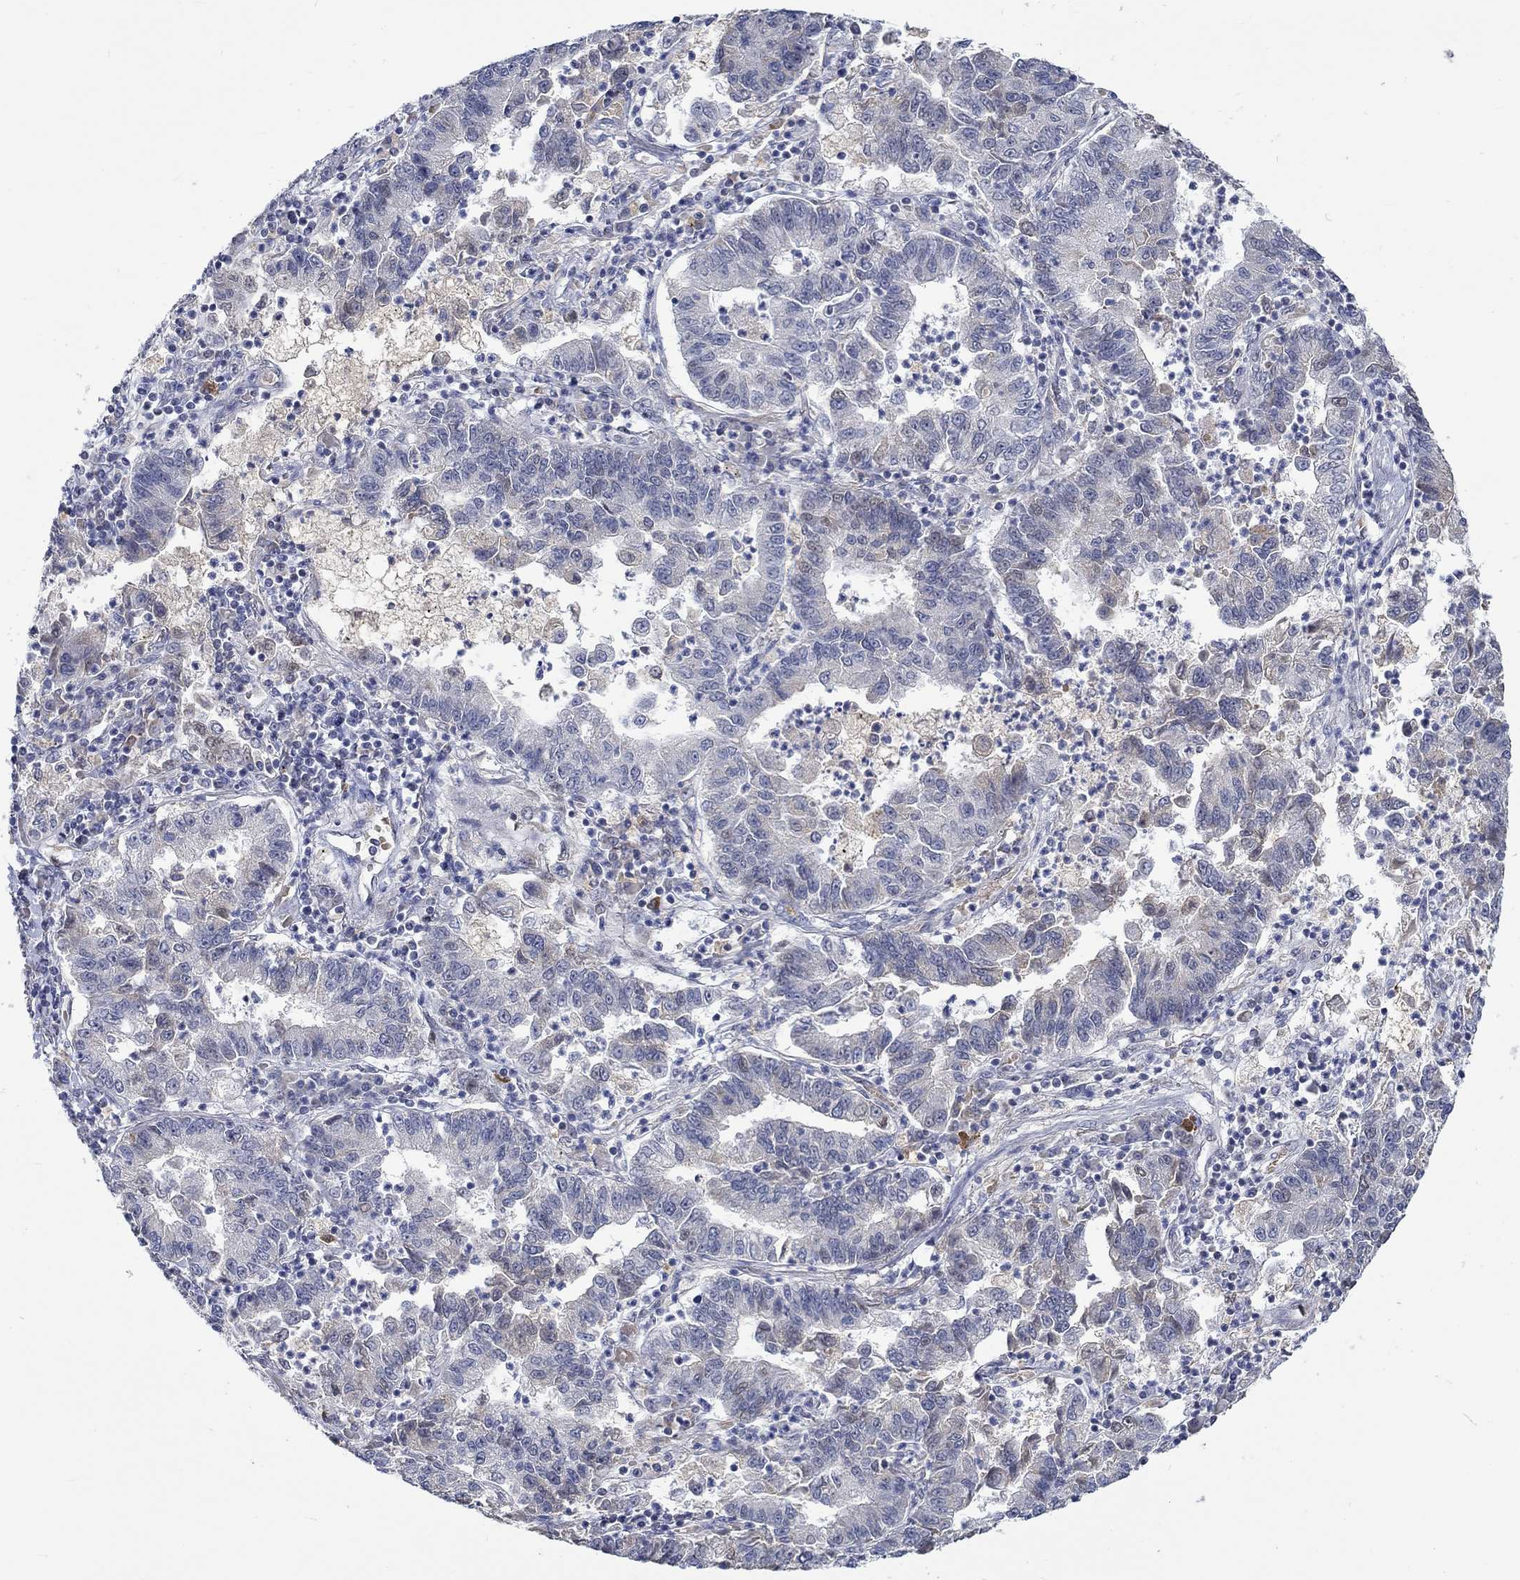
{"staining": {"intensity": "weak", "quantity": "<25%", "location": "cytoplasmic/membranous"}, "tissue": "lung cancer", "cell_type": "Tumor cells", "image_type": "cancer", "snomed": [{"axis": "morphology", "description": "Adenocarcinoma, NOS"}, {"axis": "topography", "description": "Lung"}], "caption": "Tumor cells are negative for brown protein staining in lung cancer.", "gene": "WASF1", "patient": {"sex": "female", "age": 57}}